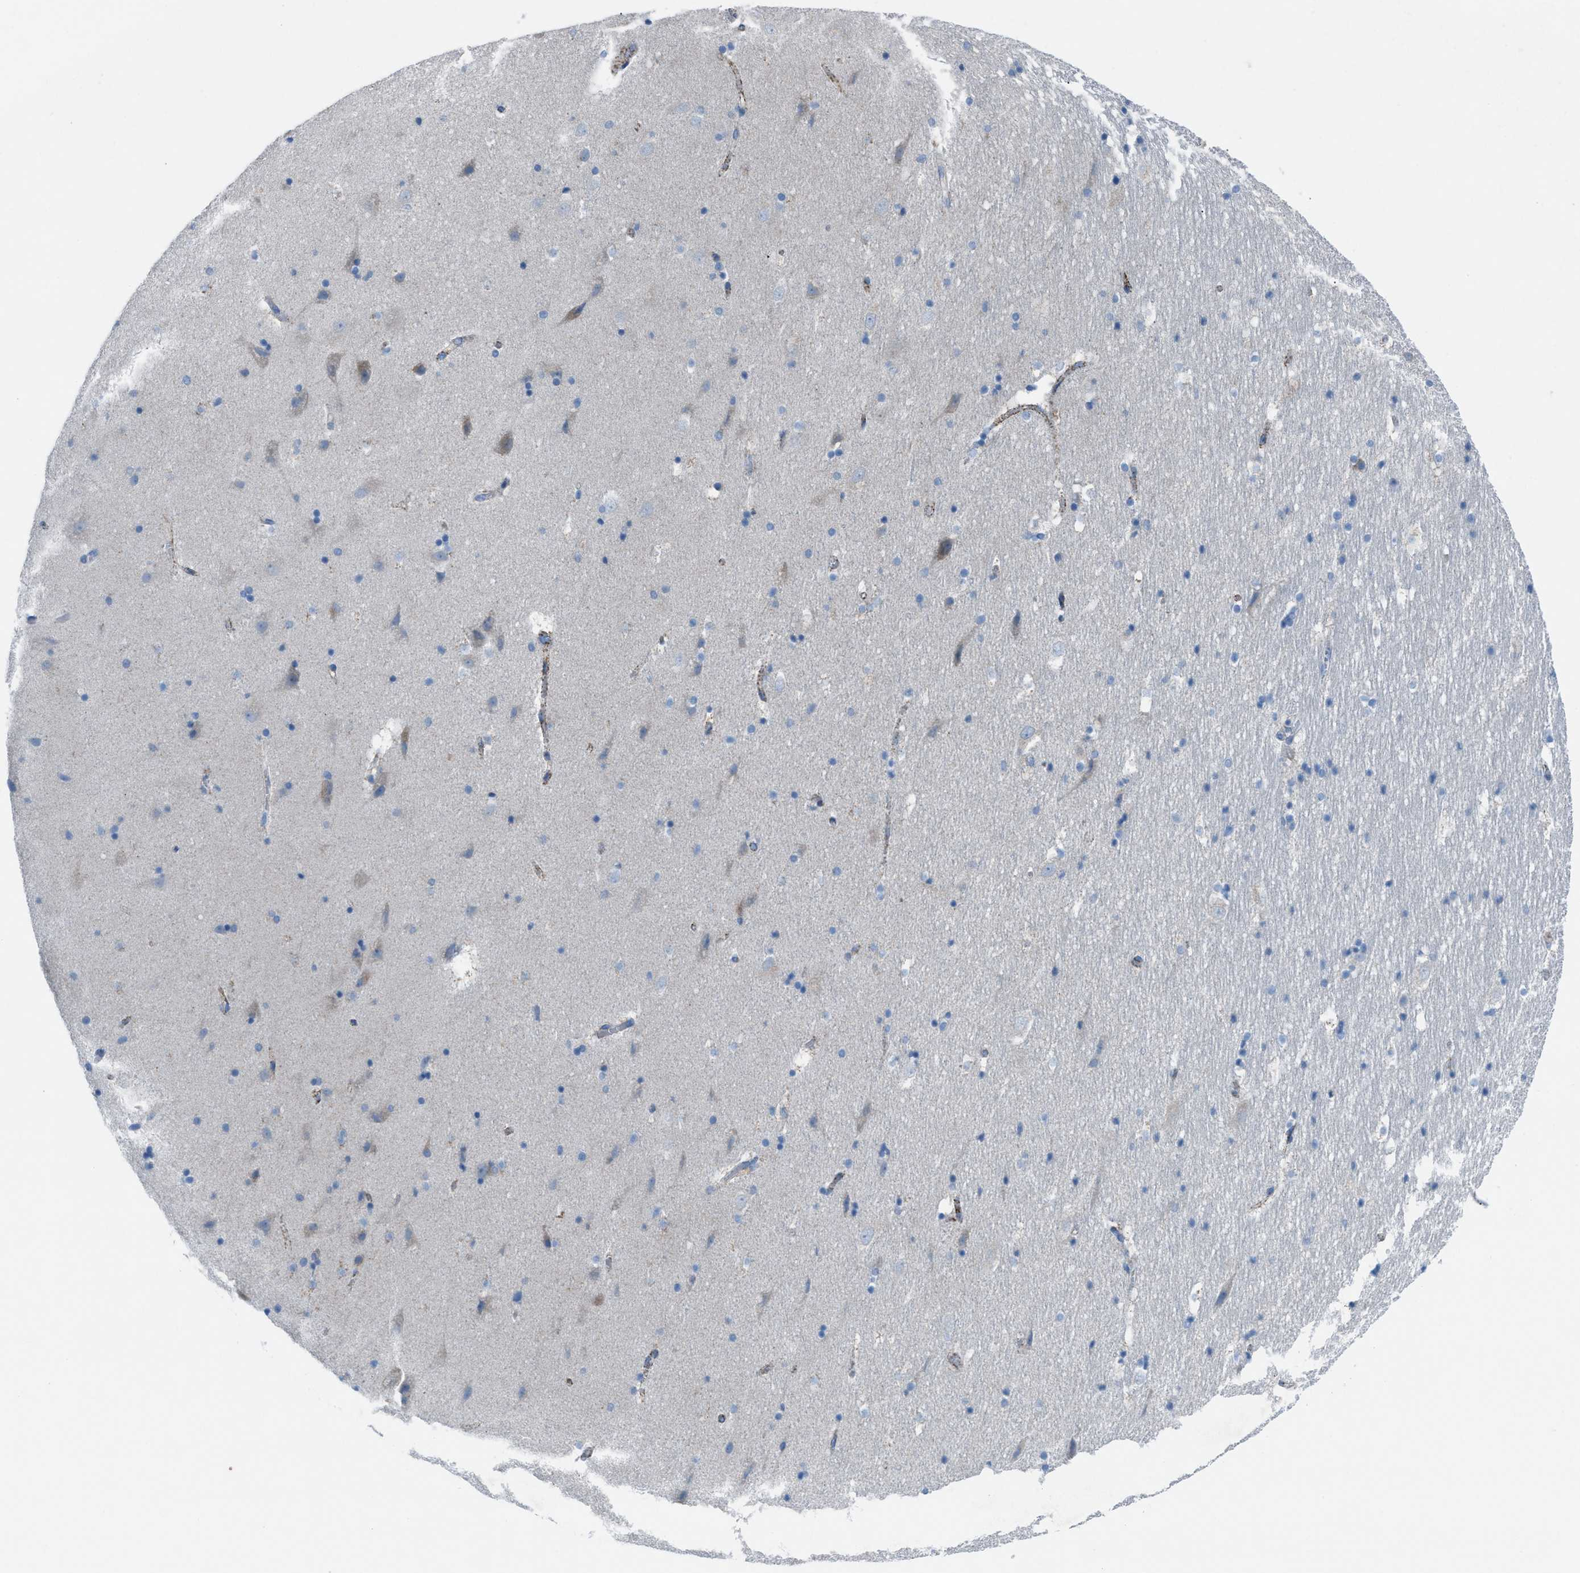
{"staining": {"intensity": "weak", "quantity": "<25%", "location": "cytoplasmic/membranous"}, "tissue": "hippocampus", "cell_type": "Glial cells", "image_type": "normal", "snomed": [{"axis": "morphology", "description": "Normal tissue, NOS"}, {"axis": "topography", "description": "Hippocampus"}], "caption": "Human hippocampus stained for a protein using immunohistochemistry demonstrates no staining in glial cells.", "gene": "CD1B", "patient": {"sex": "male", "age": 45}}